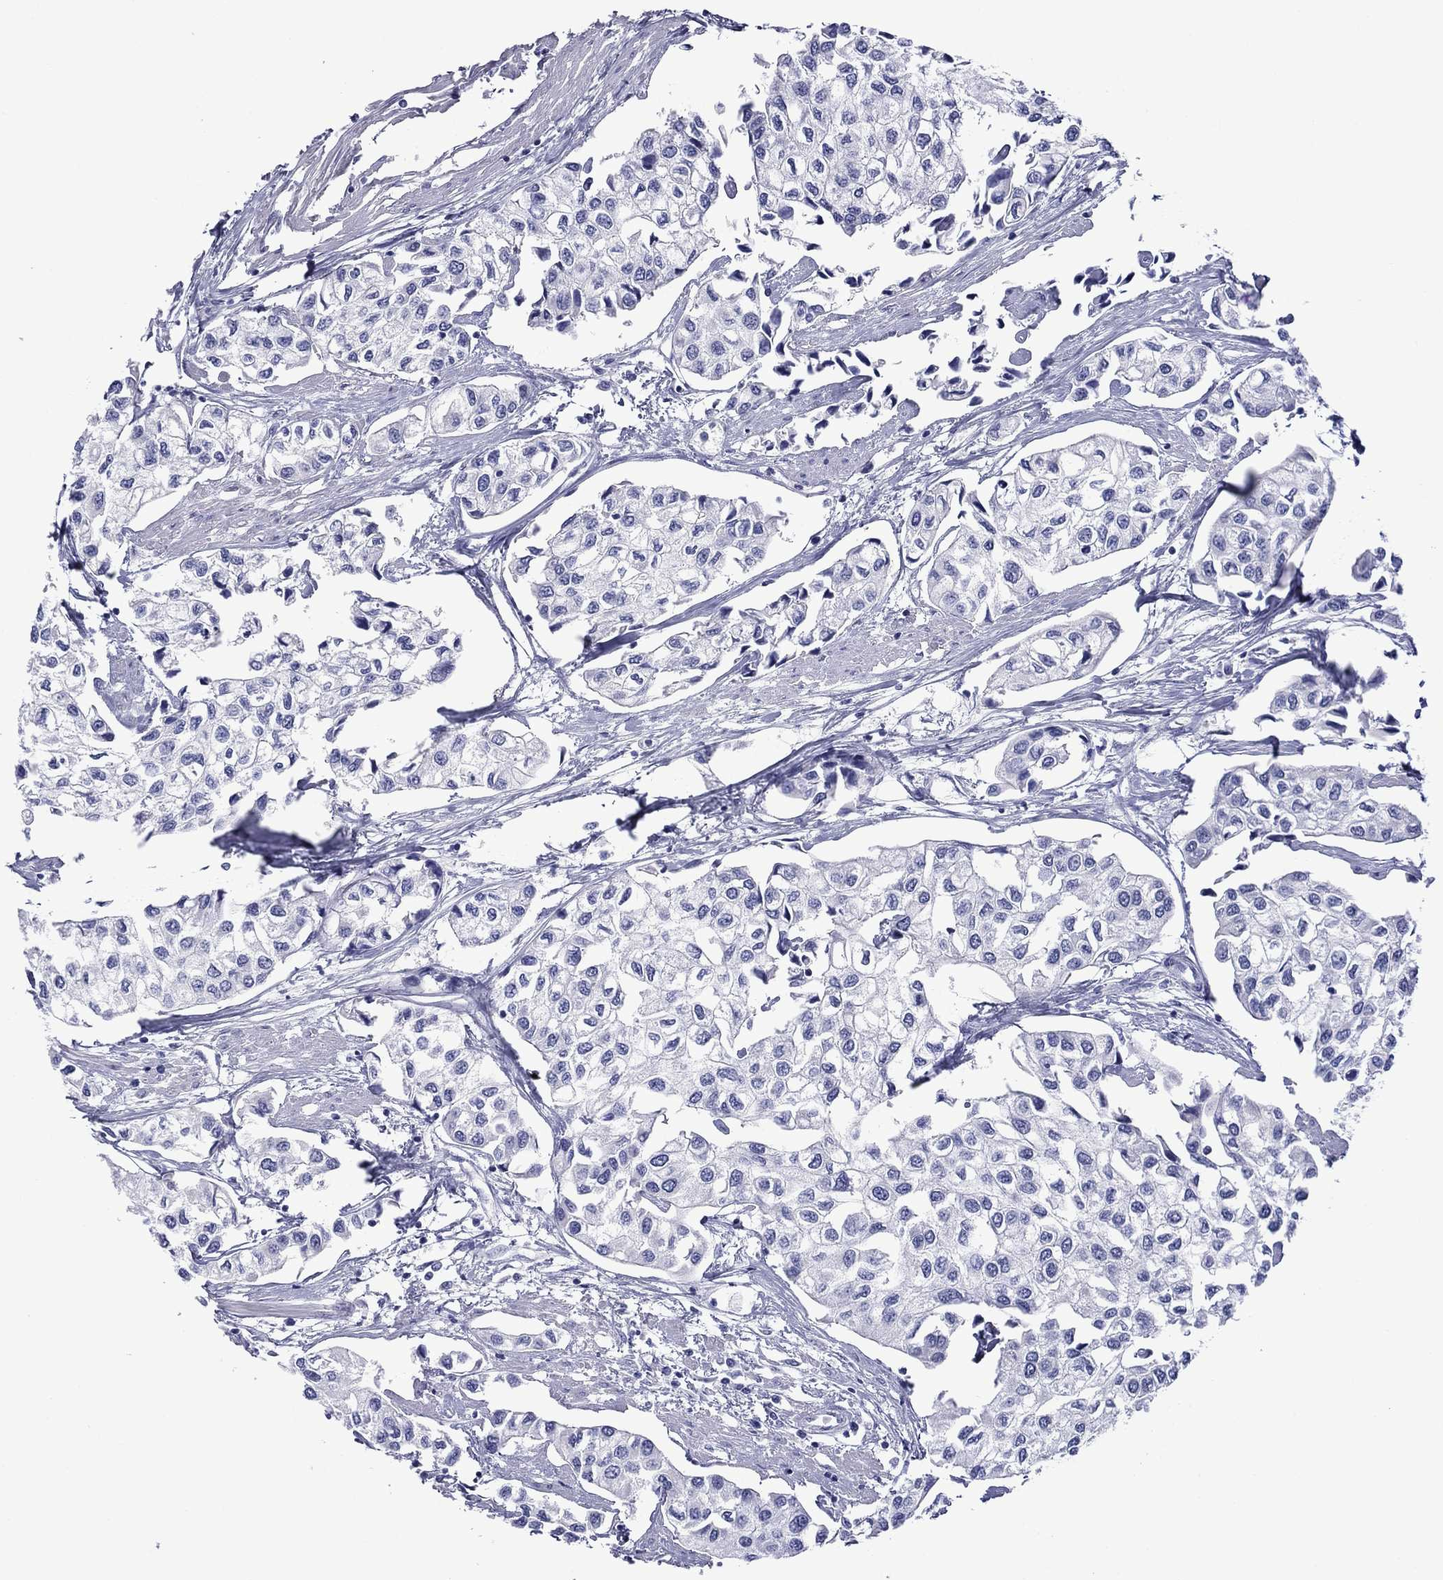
{"staining": {"intensity": "negative", "quantity": "none", "location": "none"}, "tissue": "urothelial cancer", "cell_type": "Tumor cells", "image_type": "cancer", "snomed": [{"axis": "morphology", "description": "Urothelial carcinoma, High grade"}, {"axis": "topography", "description": "Urinary bladder"}], "caption": "Micrograph shows no protein positivity in tumor cells of urothelial cancer tissue.", "gene": "APOA2", "patient": {"sex": "male", "age": 73}}